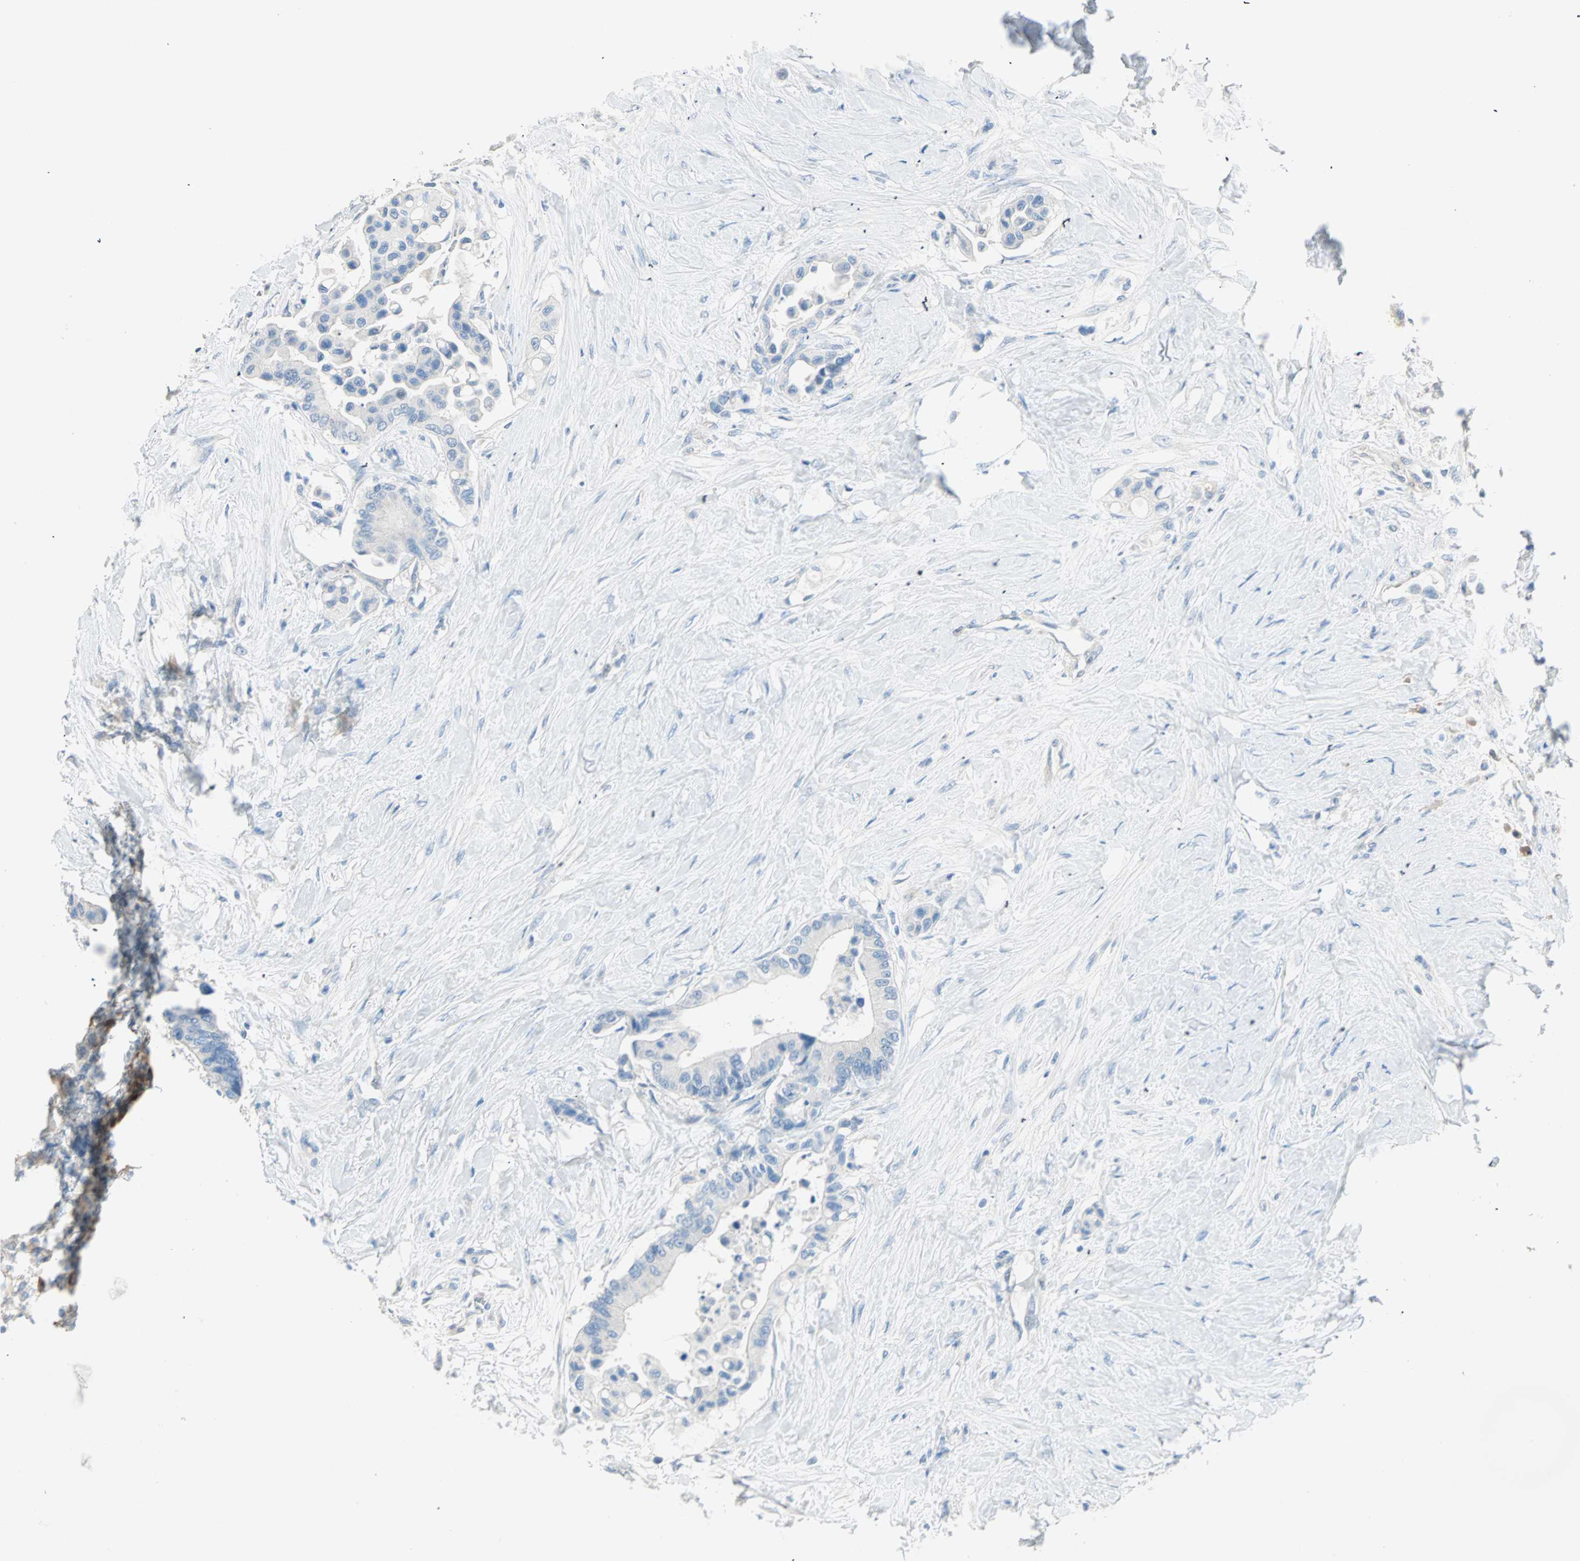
{"staining": {"intensity": "negative", "quantity": "none", "location": "none"}, "tissue": "colorectal cancer", "cell_type": "Tumor cells", "image_type": "cancer", "snomed": [{"axis": "morphology", "description": "Normal tissue, NOS"}, {"axis": "morphology", "description": "Adenocarcinoma, NOS"}, {"axis": "topography", "description": "Colon"}], "caption": "Photomicrograph shows no protein positivity in tumor cells of adenocarcinoma (colorectal) tissue.", "gene": "ATF6", "patient": {"sex": "male", "age": 82}}